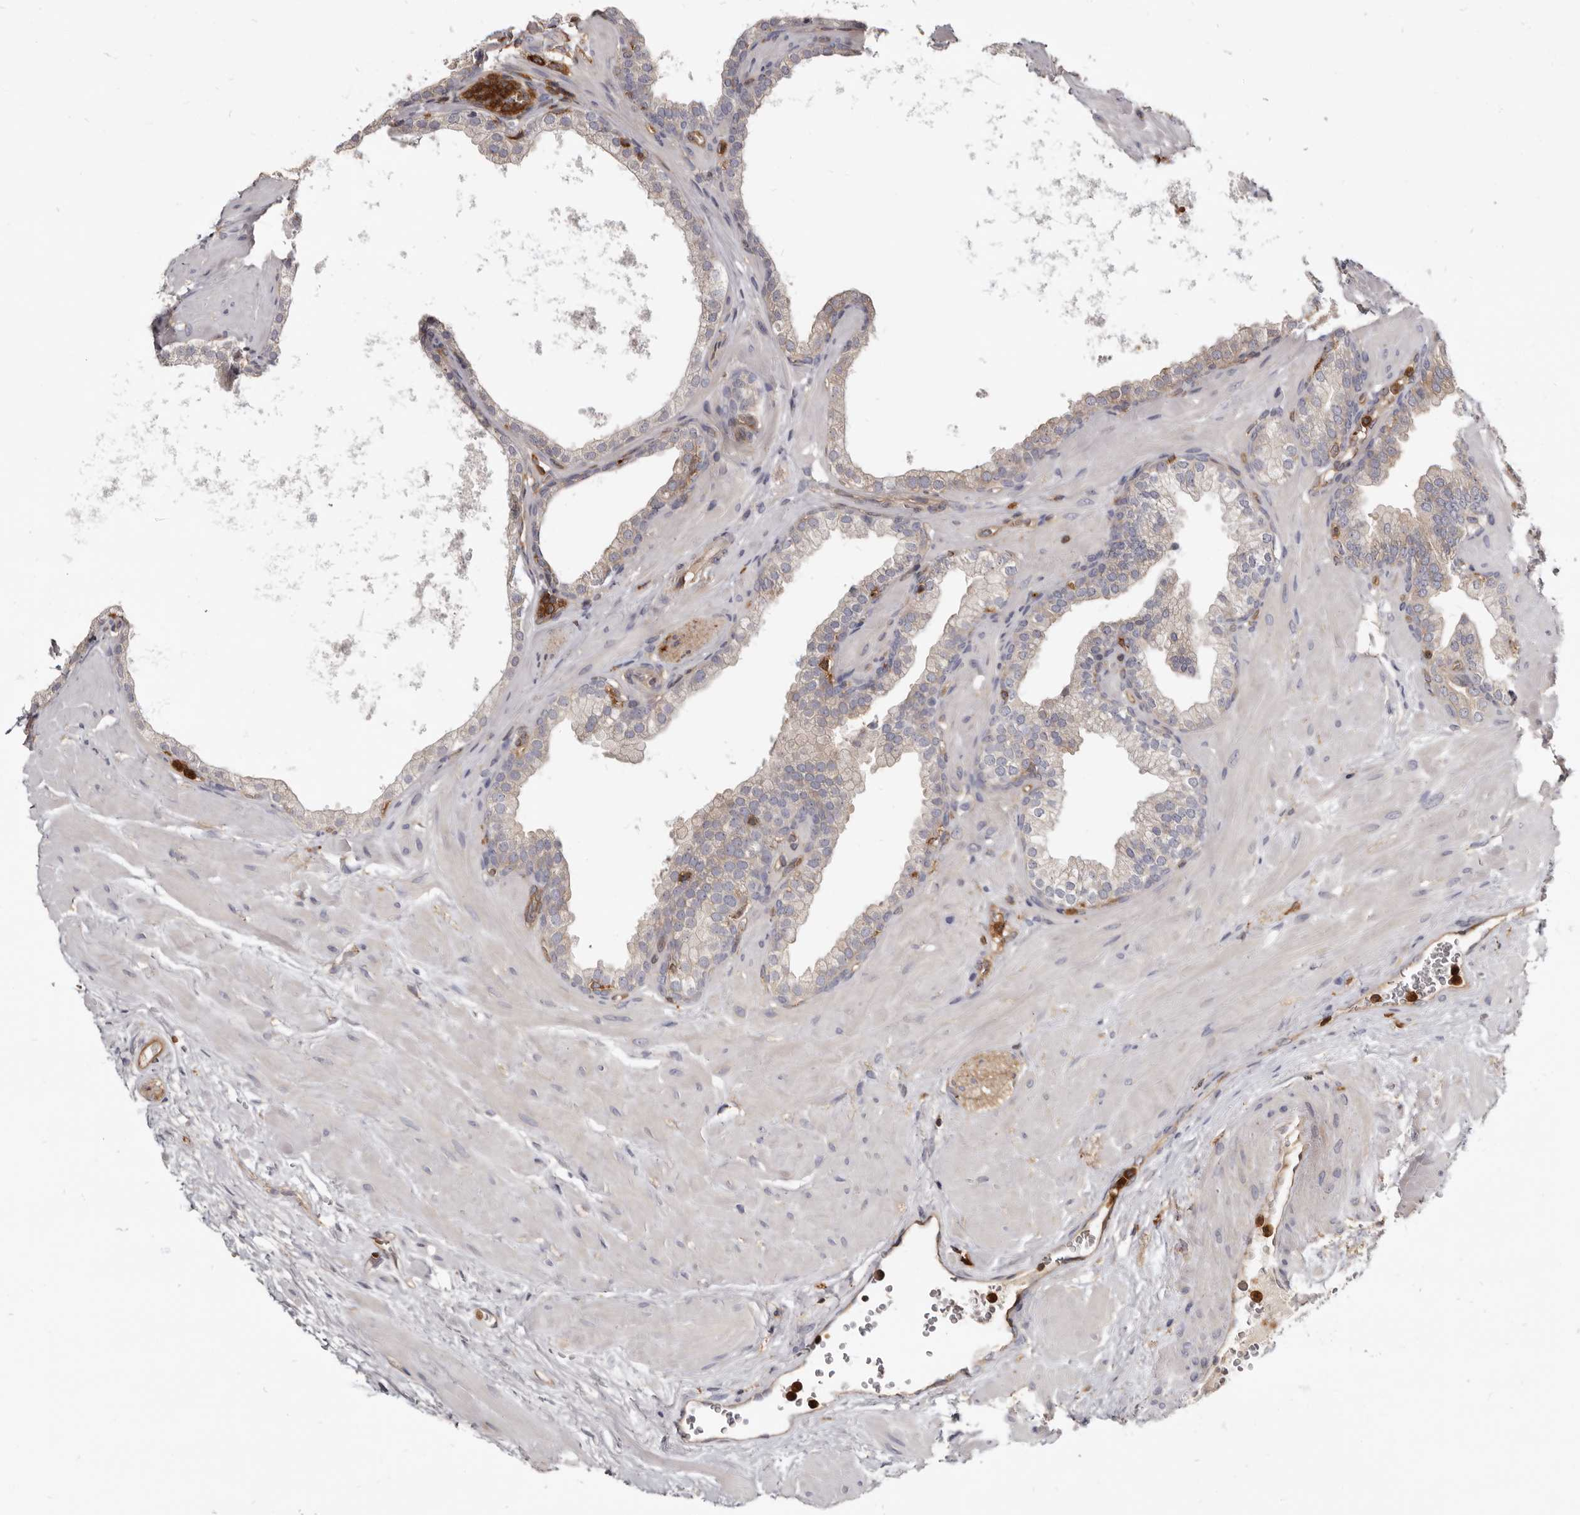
{"staining": {"intensity": "weak", "quantity": "<25%", "location": "cytoplasmic/membranous"}, "tissue": "prostate", "cell_type": "Glandular cells", "image_type": "normal", "snomed": [{"axis": "morphology", "description": "Normal tissue, NOS"}, {"axis": "morphology", "description": "Urothelial carcinoma, Low grade"}, {"axis": "topography", "description": "Urinary bladder"}, {"axis": "topography", "description": "Prostate"}], "caption": "High power microscopy histopathology image of an IHC image of normal prostate, revealing no significant expression in glandular cells.", "gene": "CBL", "patient": {"sex": "male", "age": 60}}